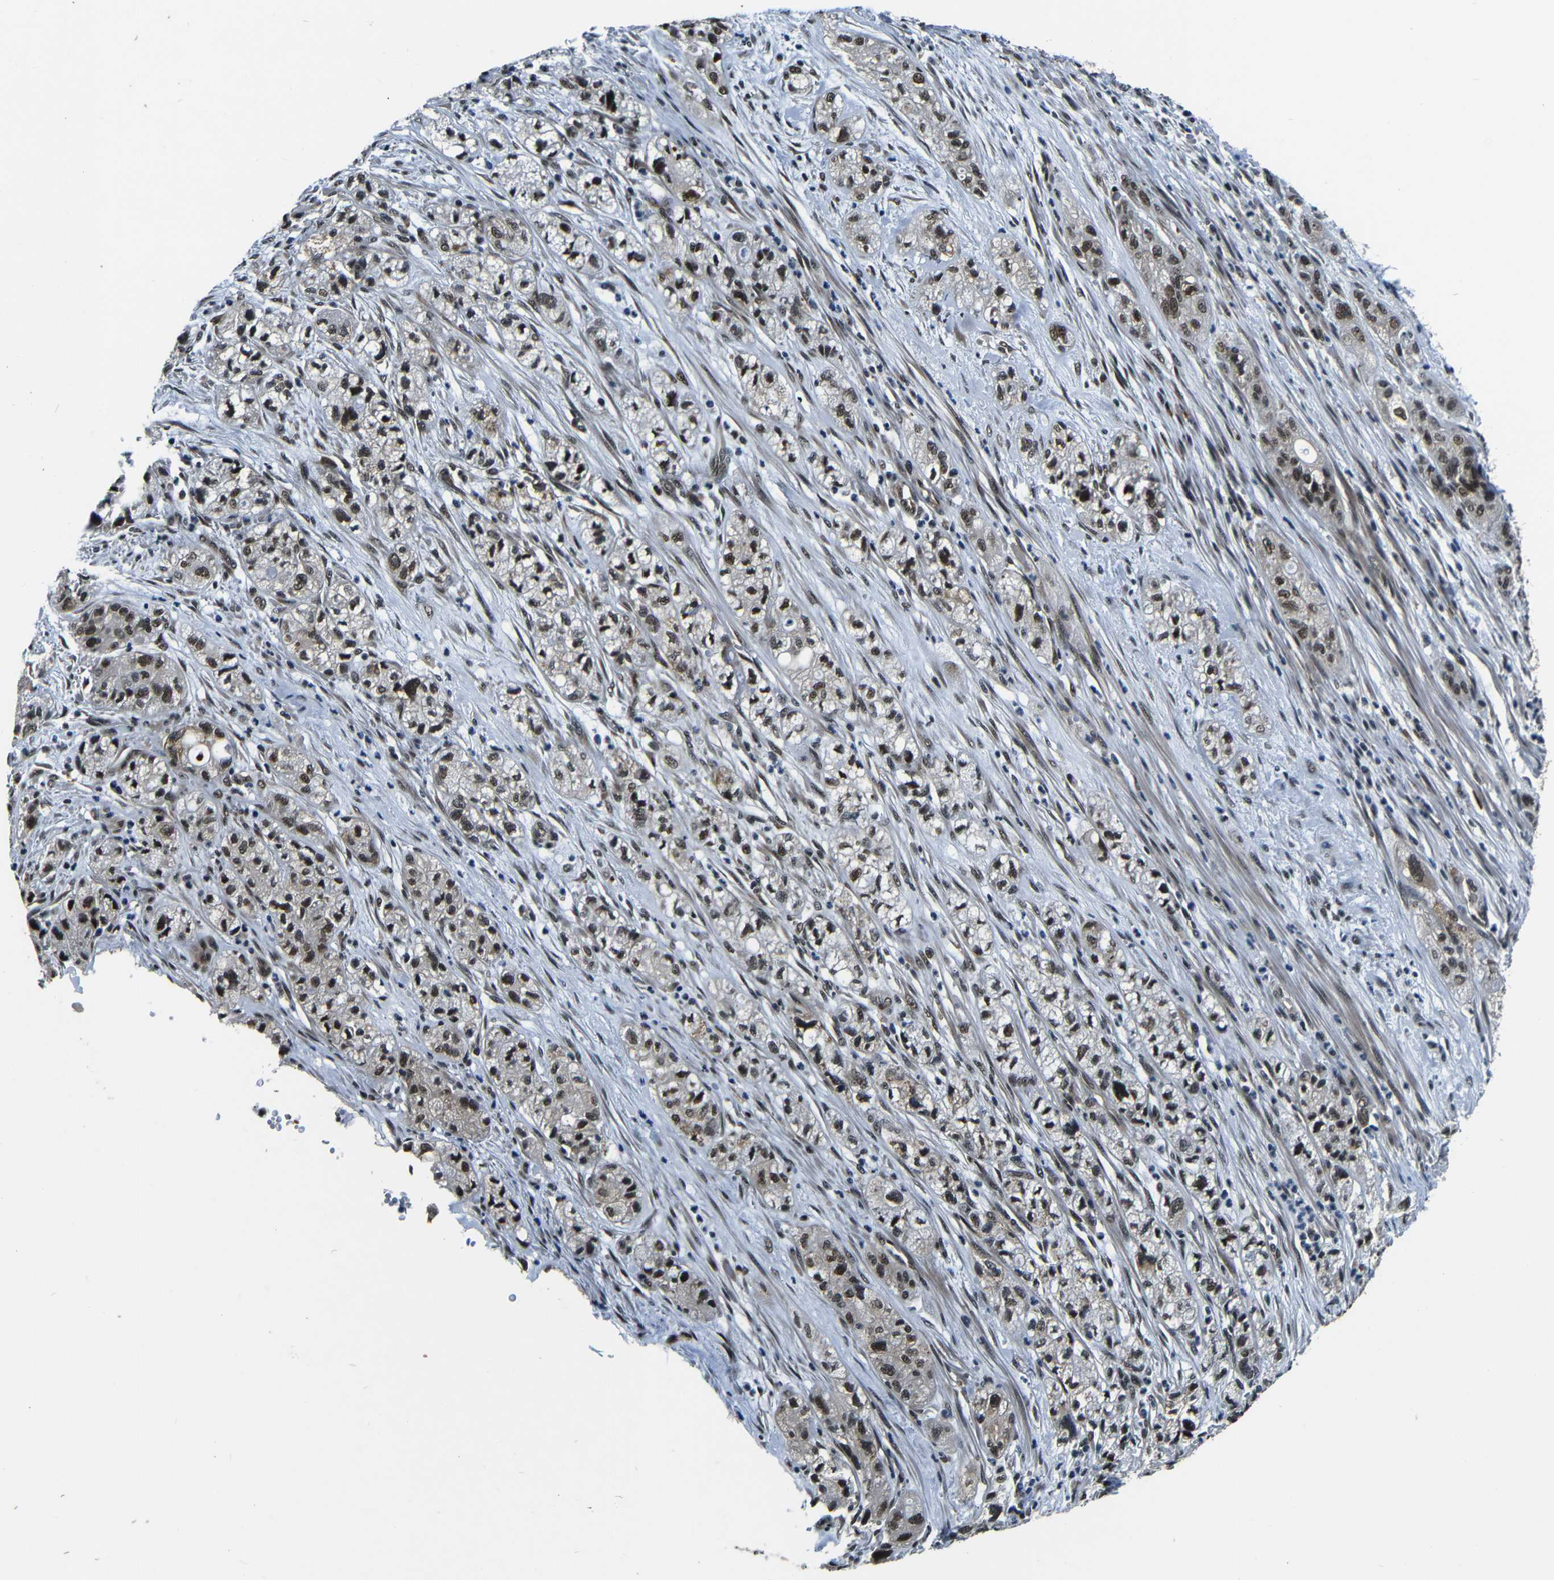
{"staining": {"intensity": "moderate", "quantity": ">75%", "location": "nuclear"}, "tissue": "pancreatic cancer", "cell_type": "Tumor cells", "image_type": "cancer", "snomed": [{"axis": "morphology", "description": "Adenocarcinoma, NOS"}, {"axis": "topography", "description": "Pancreas"}], "caption": "Immunohistochemical staining of adenocarcinoma (pancreatic) exhibits moderate nuclear protein staining in approximately >75% of tumor cells. (DAB (3,3'-diaminobenzidine) IHC, brown staining for protein, blue staining for nuclei).", "gene": "FOXD4", "patient": {"sex": "female", "age": 78}}